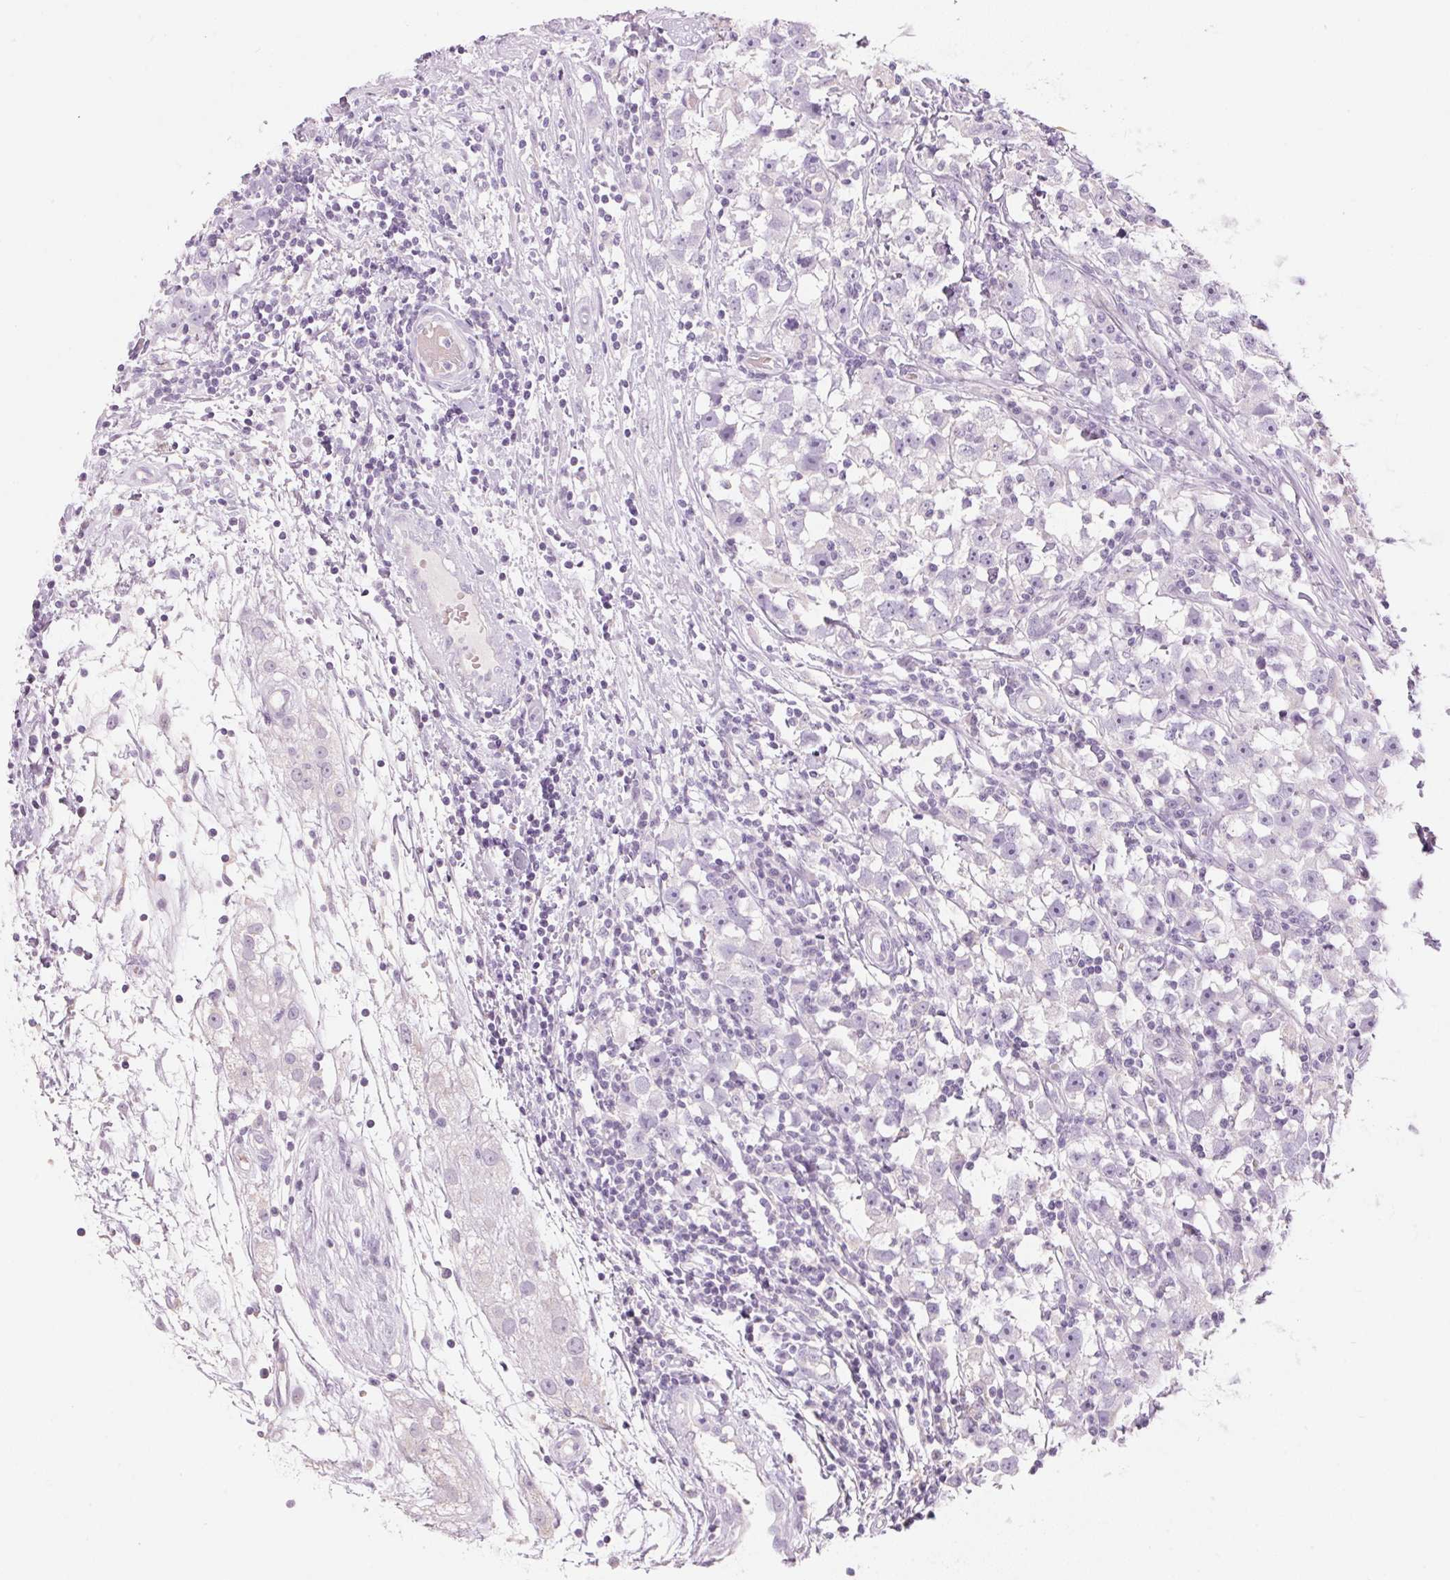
{"staining": {"intensity": "negative", "quantity": "none", "location": "none"}, "tissue": "testis cancer", "cell_type": "Tumor cells", "image_type": "cancer", "snomed": [{"axis": "morphology", "description": "Seminoma, NOS"}, {"axis": "topography", "description": "Testis"}], "caption": "Immunohistochemical staining of seminoma (testis) exhibits no significant positivity in tumor cells.", "gene": "HSD17B2", "patient": {"sex": "male", "age": 33}}